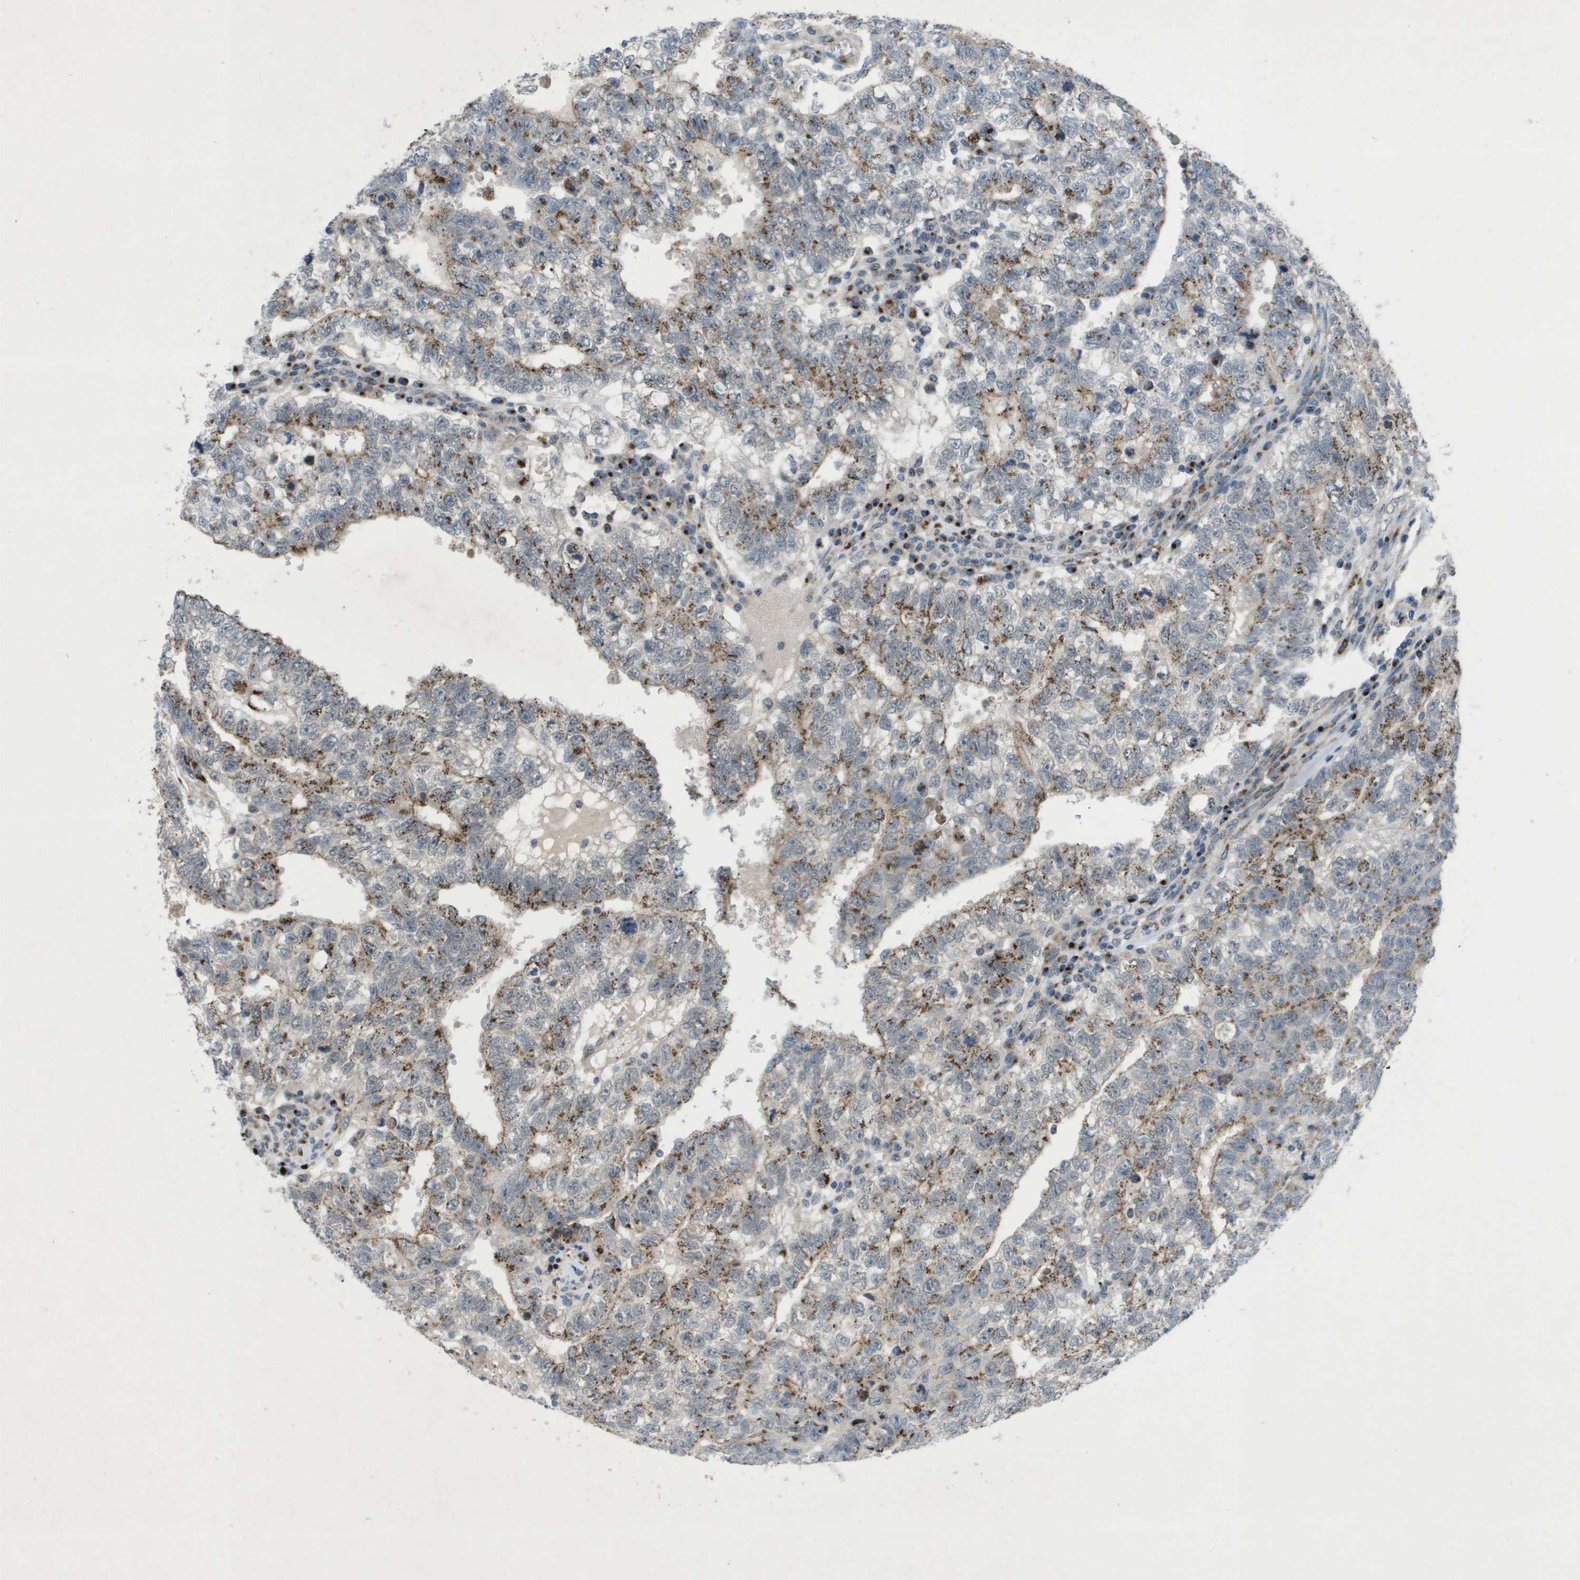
{"staining": {"intensity": "moderate", "quantity": ">75%", "location": "cytoplasmic/membranous"}, "tissue": "testis cancer", "cell_type": "Tumor cells", "image_type": "cancer", "snomed": [{"axis": "morphology", "description": "Seminoma, NOS"}, {"axis": "morphology", "description": "Carcinoma, Embryonal, NOS"}, {"axis": "topography", "description": "Testis"}], "caption": "A micrograph of testis cancer stained for a protein demonstrates moderate cytoplasmic/membranous brown staining in tumor cells.", "gene": "QSOX2", "patient": {"sex": "male", "age": 38}}